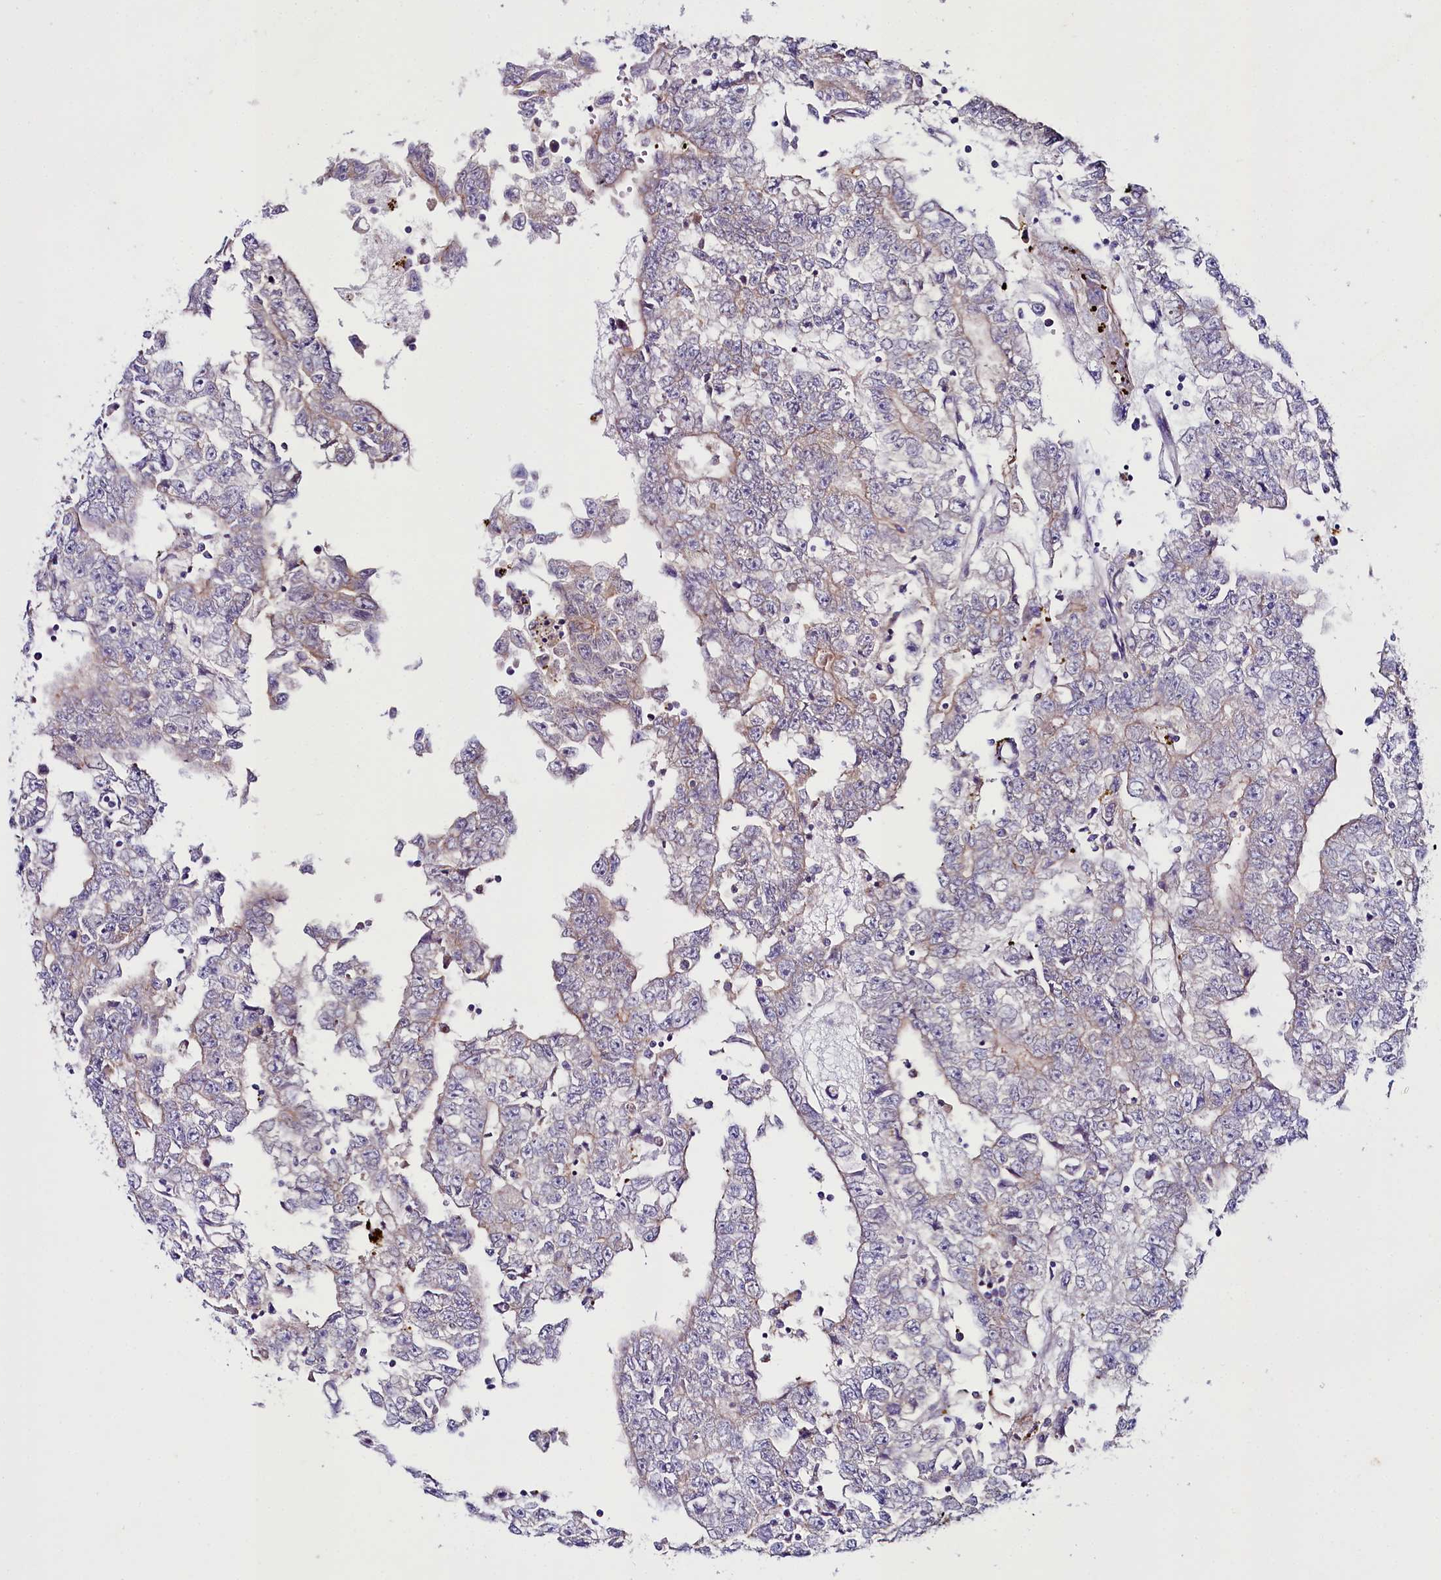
{"staining": {"intensity": "moderate", "quantity": "25%-75%", "location": "cytoplasmic/membranous"}, "tissue": "testis cancer", "cell_type": "Tumor cells", "image_type": "cancer", "snomed": [{"axis": "morphology", "description": "Carcinoma, Embryonal, NOS"}, {"axis": "topography", "description": "Testis"}], "caption": "Testis cancer (embryonal carcinoma) stained with a brown dye displays moderate cytoplasmic/membranous positive staining in about 25%-75% of tumor cells.", "gene": "SACM1L", "patient": {"sex": "male", "age": 25}}